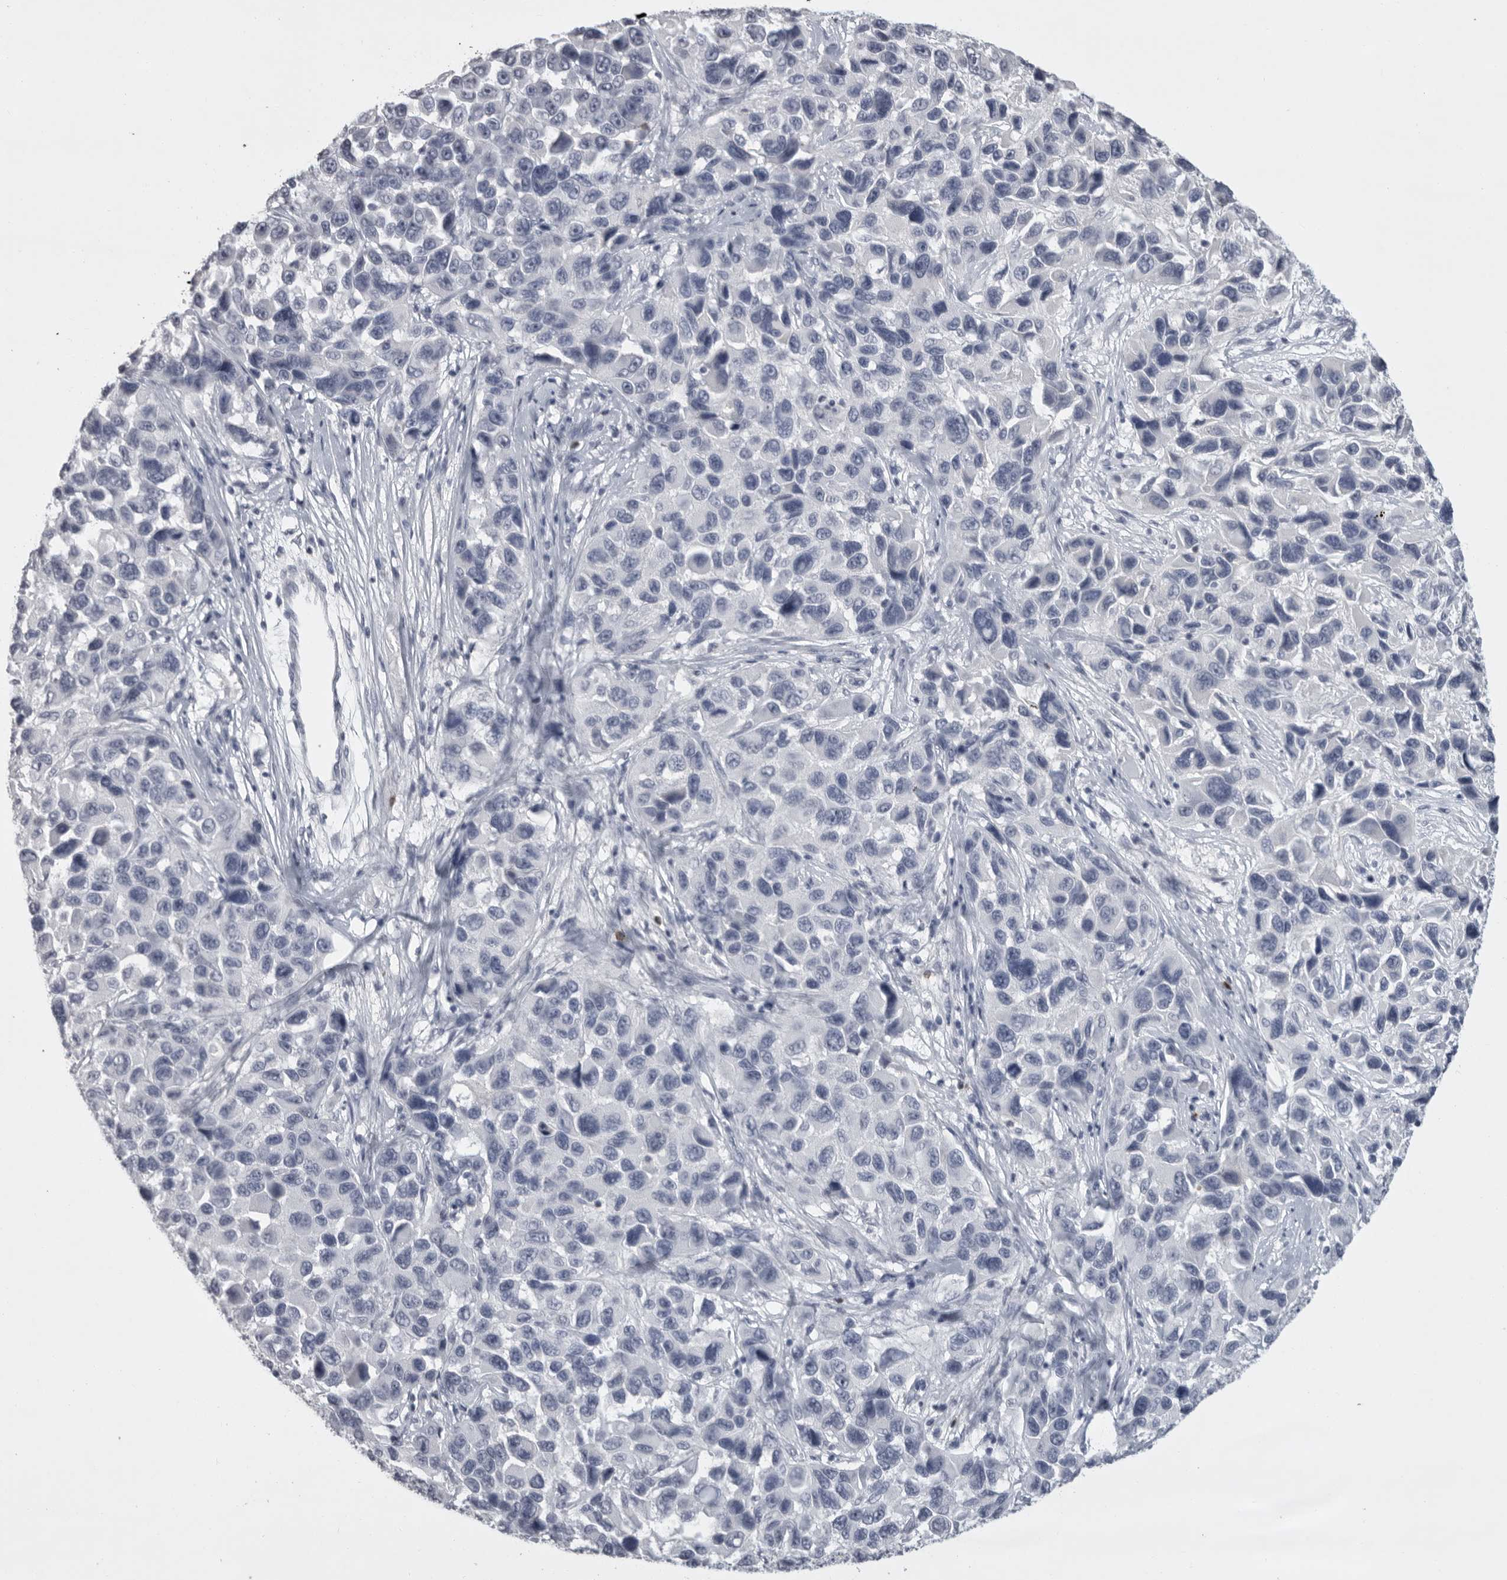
{"staining": {"intensity": "negative", "quantity": "none", "location": "none"}, "tissue": "melanoma", "cell_type": "Tumor cells", "image_type": "cancer", "snomed": [{"axis": "morphology", "description": "Malignant melanoma, NOS"}, {"axis": "topography", "description": "Skin"}], "caption": "High power microscopy histopathology image of an immunohistochemistry photomicrograph of melanoma, revealing no significant staining in tumor cells.", "gene": "GNLY", "patient": {"sex": "male", "age": 53}}